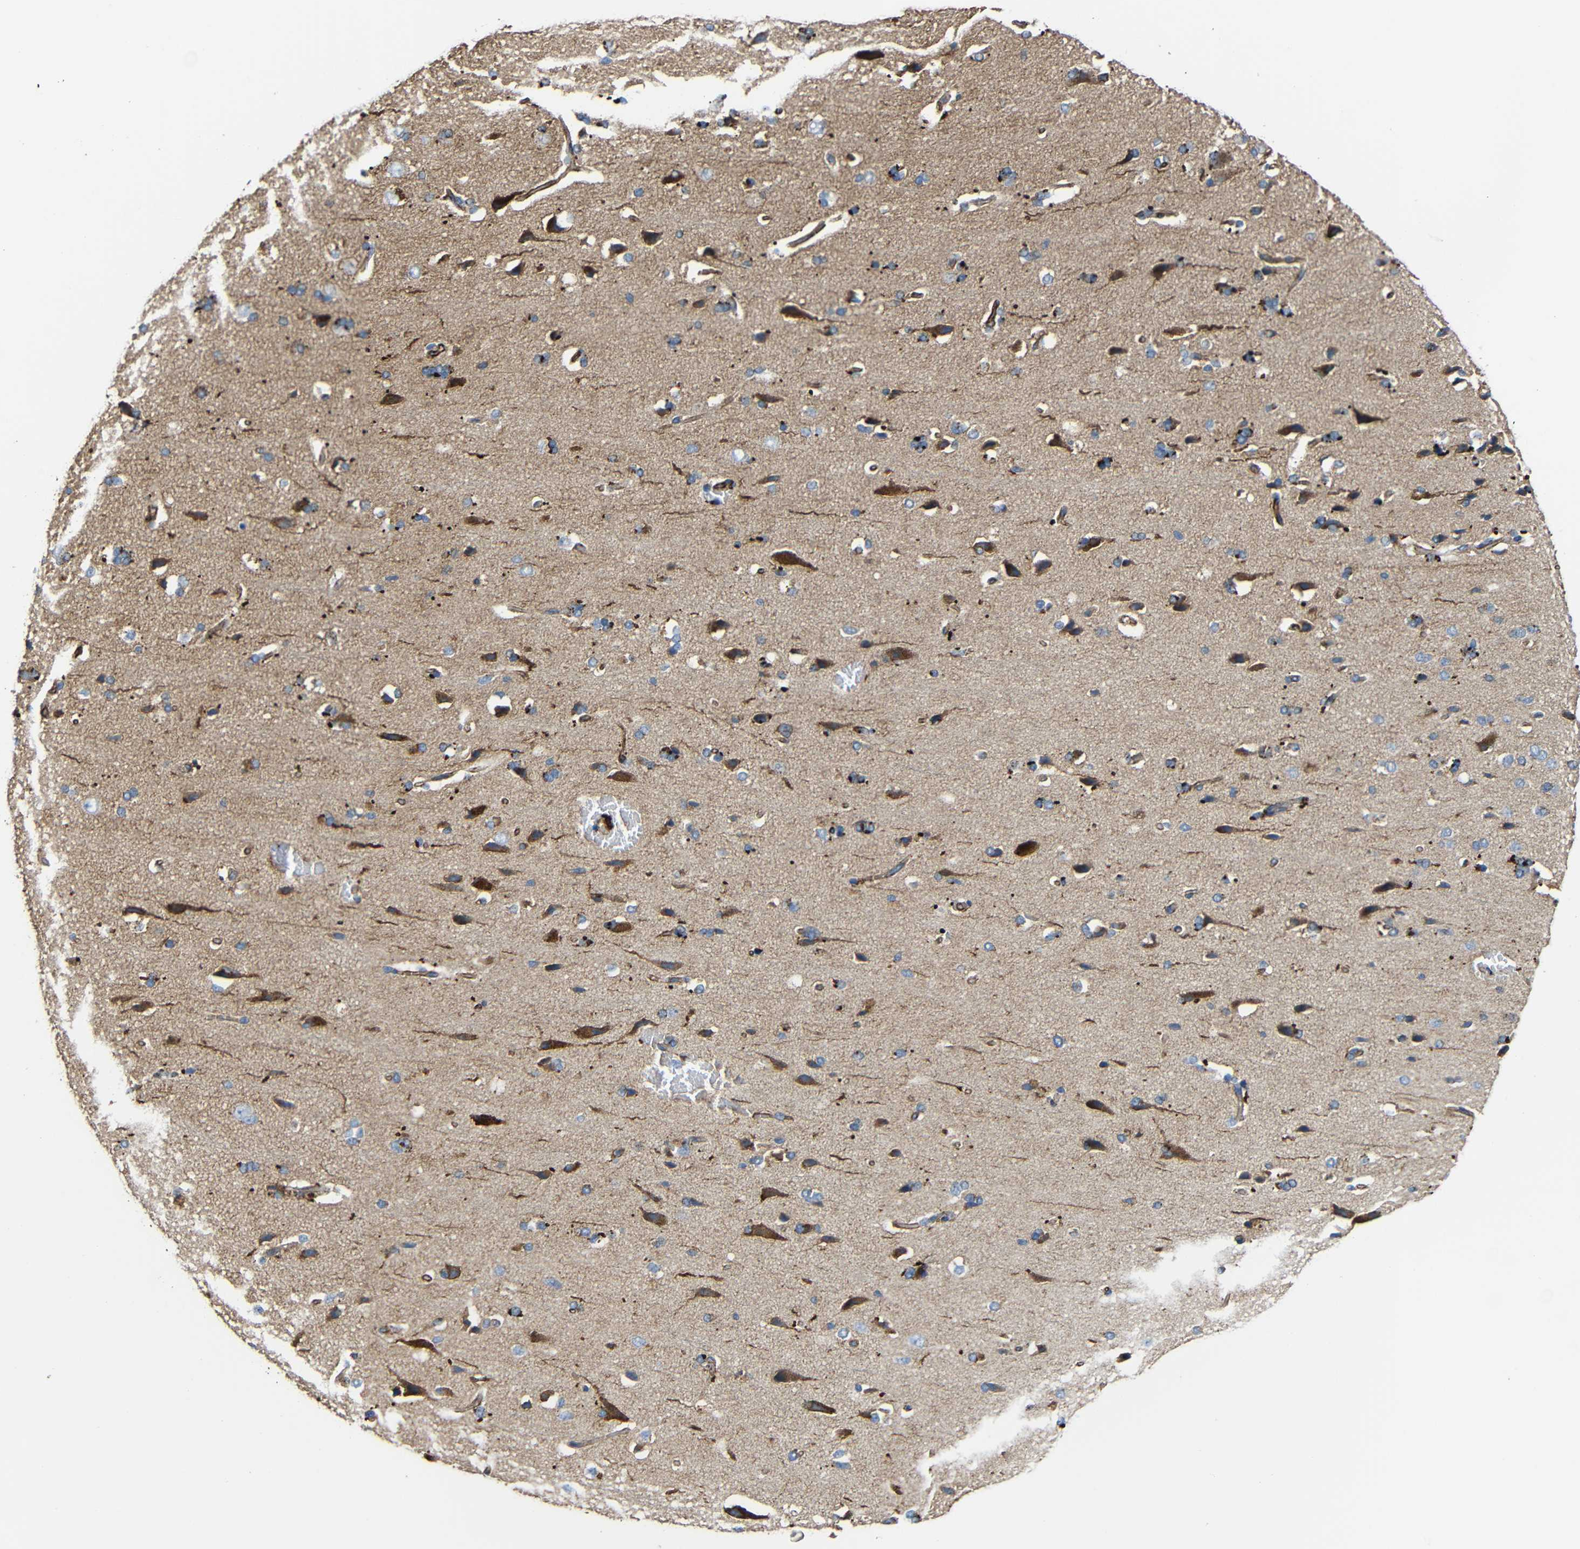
{"staining": {"intensity": "moderate", "quantity": ">75%", "location": "cytoplasmic/membranous"}, "tissue": "cerebral cortex", "cell_type": "Endothelial cells", "image_type": "normal", "snomed": [{"axis": "morphology", "description": "Normal tissue, NOS"}, {"axis": "topography", "description": "Cerebral cortex"}], "caption": "Protein expression analysis of benign human cerebral cortex reveals moderate cytoplasmic/membranous expression in approximately >75% of endothelial cells. (DAB = brown stain, brightfield microscopy at high magnification).", "gene": "IGSF10", "patient": {"sex": "male", "age": 62}}